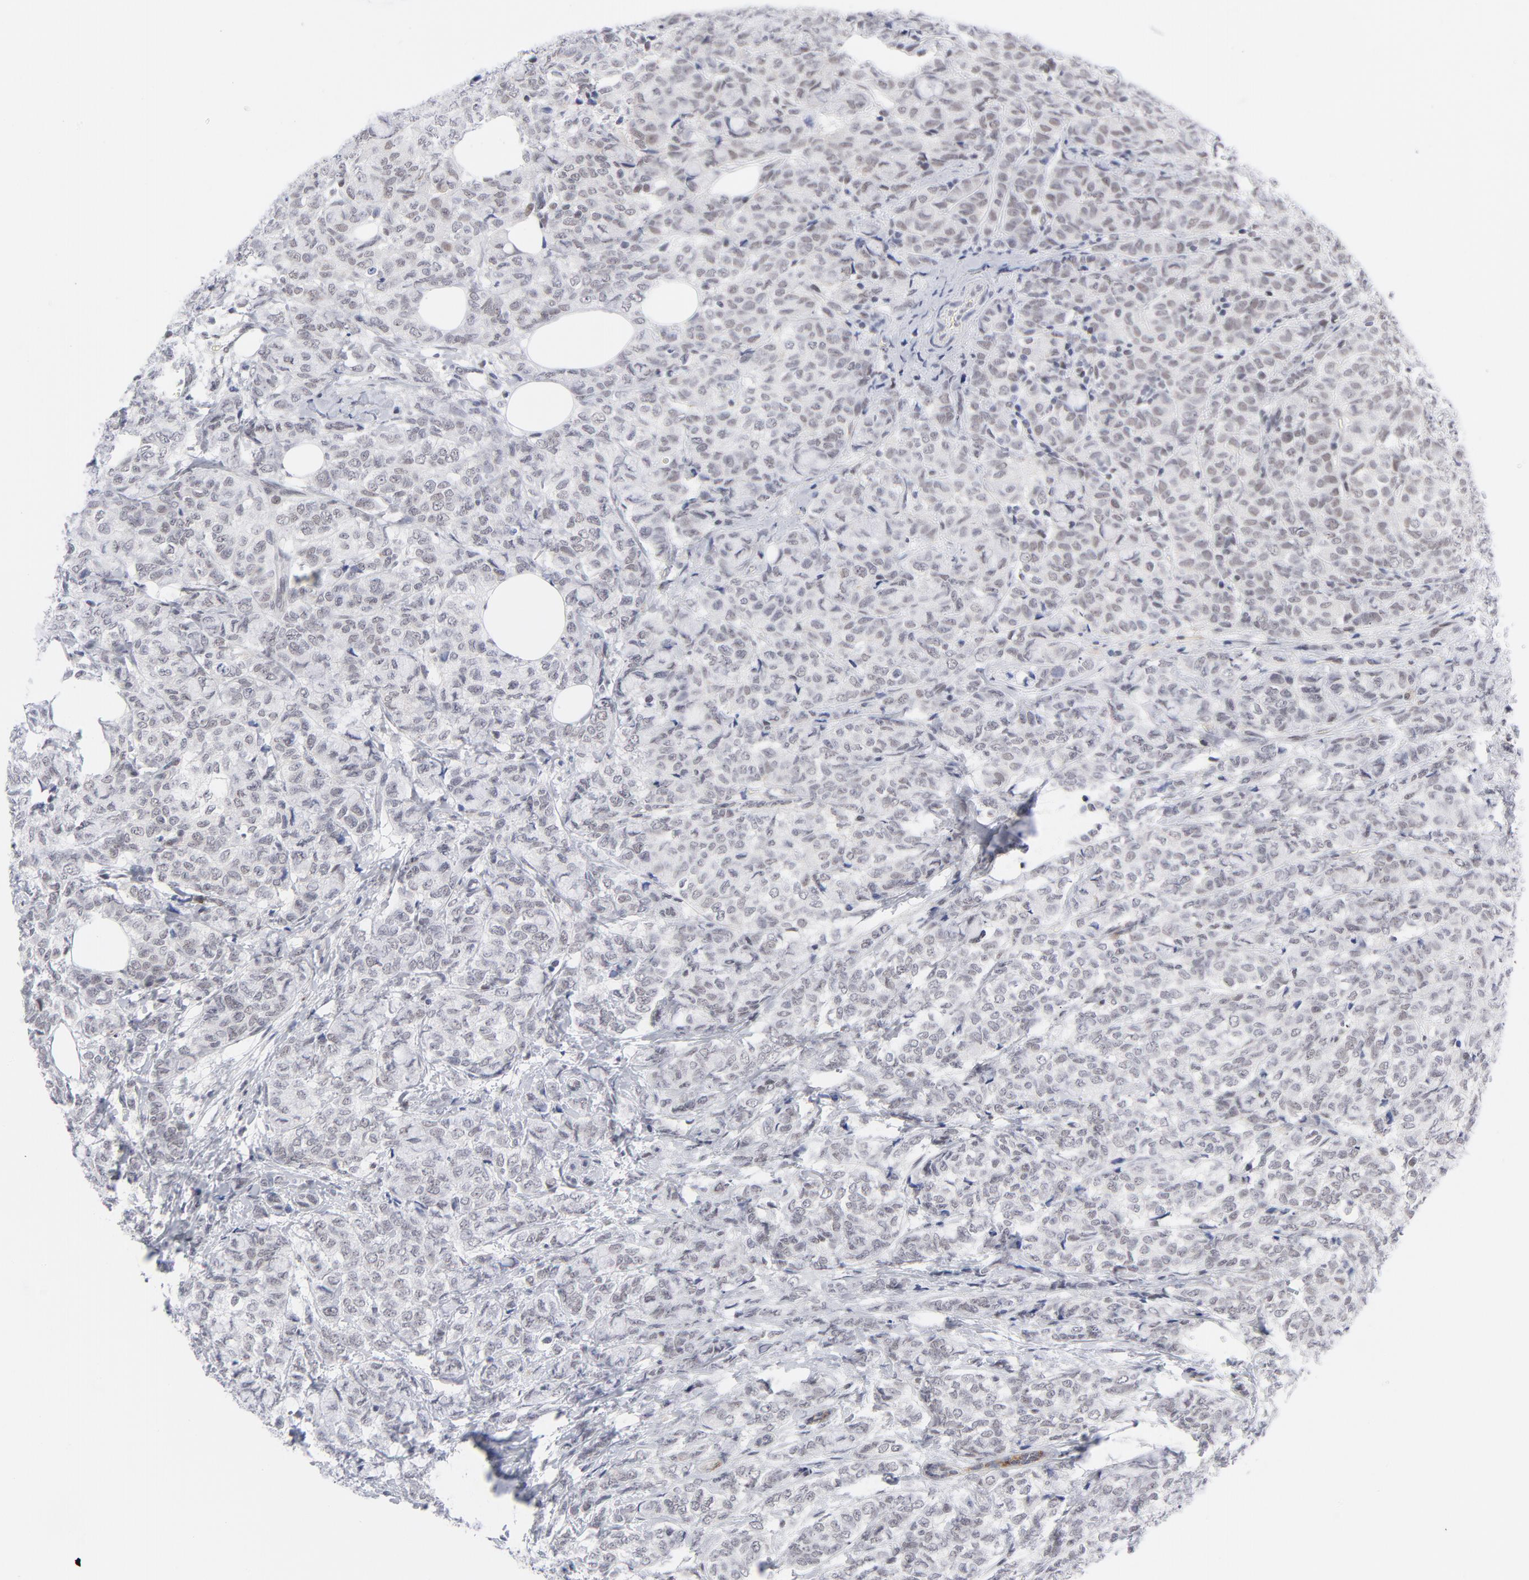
{"staining": {"intensity": "weak", "quantity": "25%-75%", "location": "nuclear"}, "tissue": "breast cancer", "cell_type": "Tumor cells", "image_type": "cancer", "snomed": [{"axis": "morphology", "description": "Lobular carcinoma"}, {"axis": "topography", "description": "Breast"}], "caption": "Immunohistochemical staining of human breast cancer shows weak nuclear protein expression in about 25%-75% of tumor cells.", "gene": "BAP1", "patient": {"sex": "female", "age": 60}}